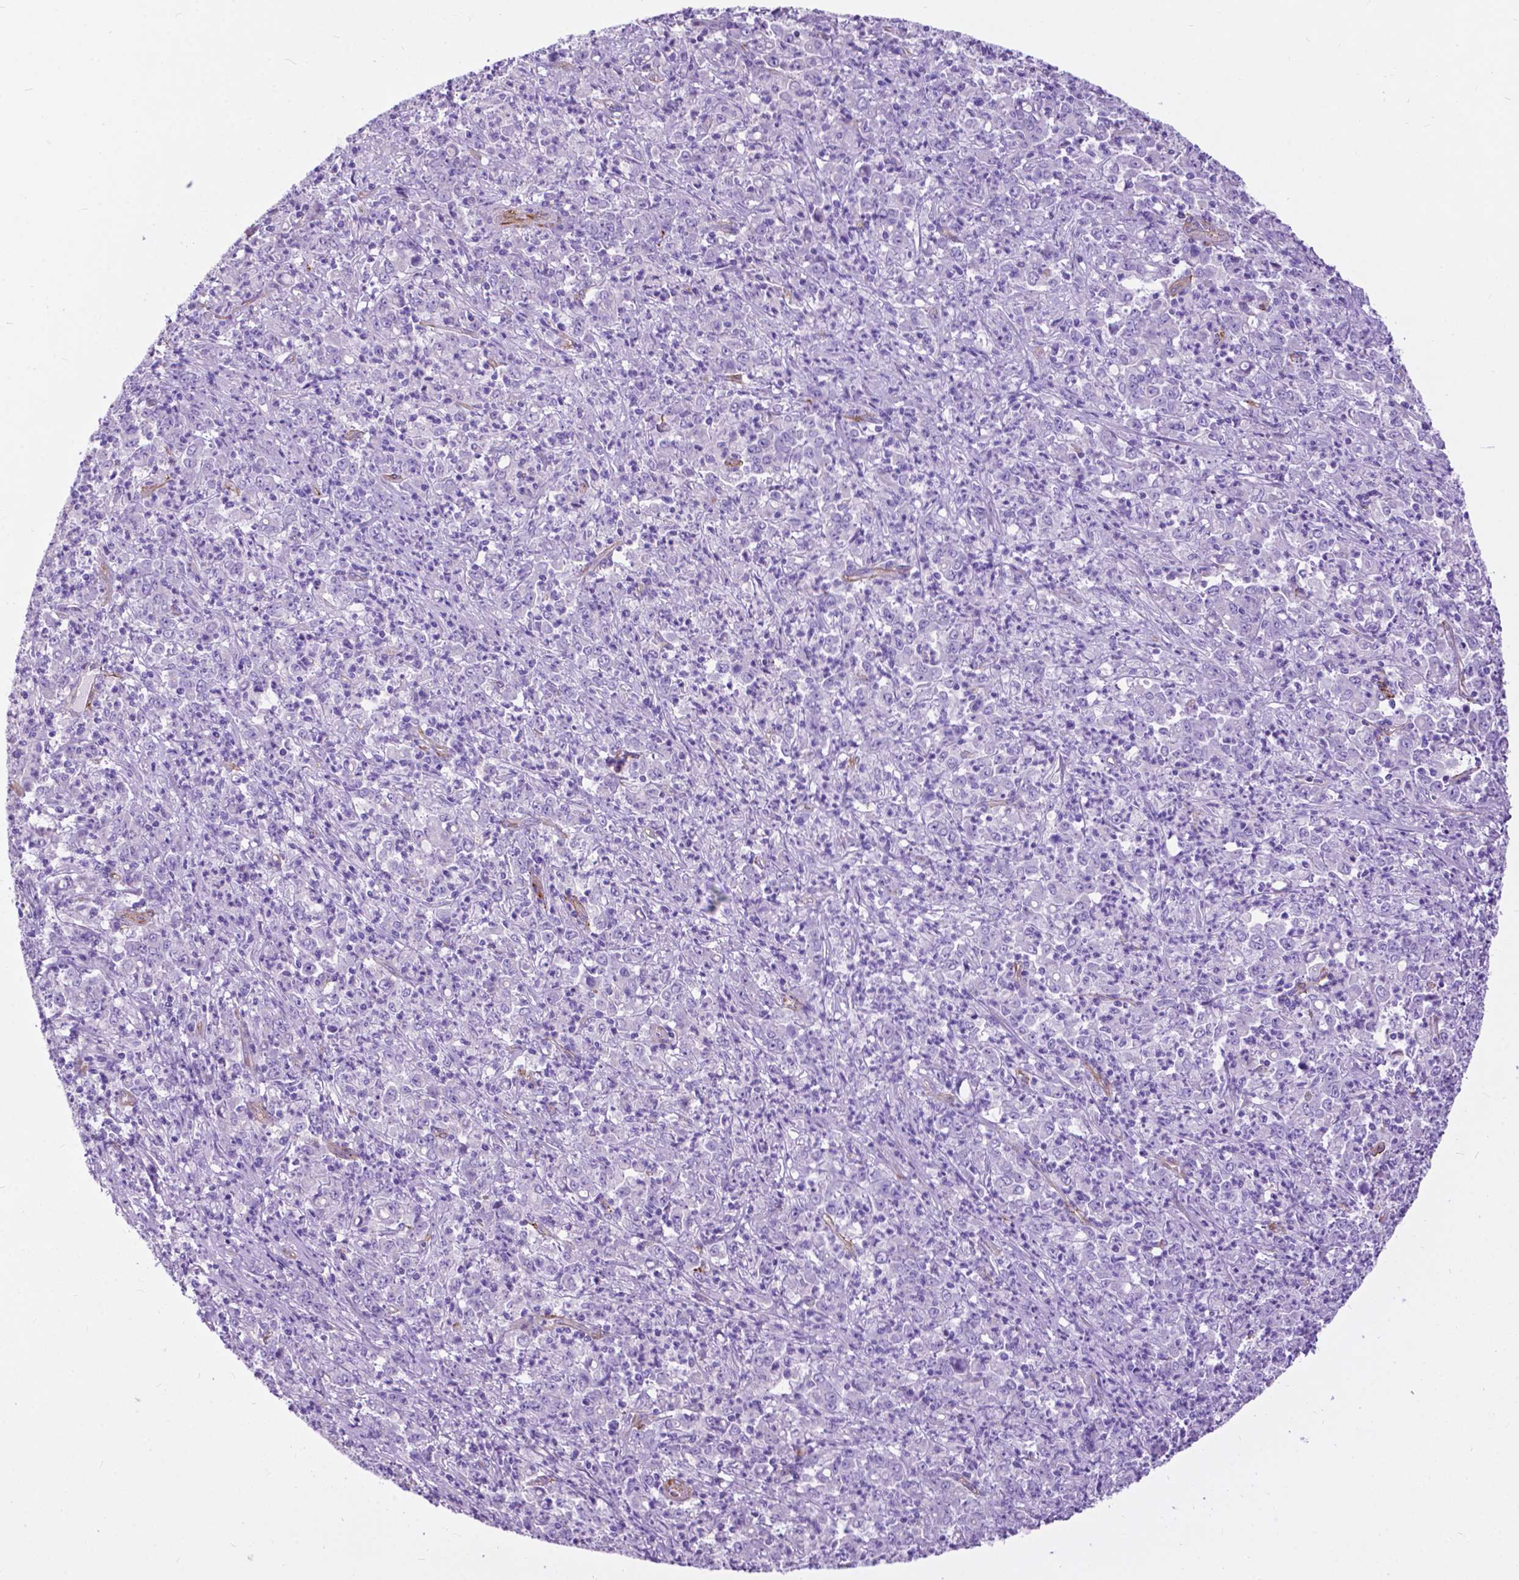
{"staining": {"intensity": "negative", "quantity": "none", "location": "none"}, "tissue": "stomach cancer", "cell_type": "Tumor cells", "image_type": "cancer", "snomed": [{"axis": "morphology", "description": "Adenocarcinoma, NOS"}, {"axis": "topography", "description": "Stomach, lower"}], "caption": "An immunohistochemistry photomicrograph of stomach cancer (adenocarcinoma) is shown. There is no staining in tumor cells of stomach cancer (adenocarcinoma). (IHC, brightfield microscopy, high magnification).", "gene": "PCDHA12", "patient": {"sex": "female", "age": 71}}